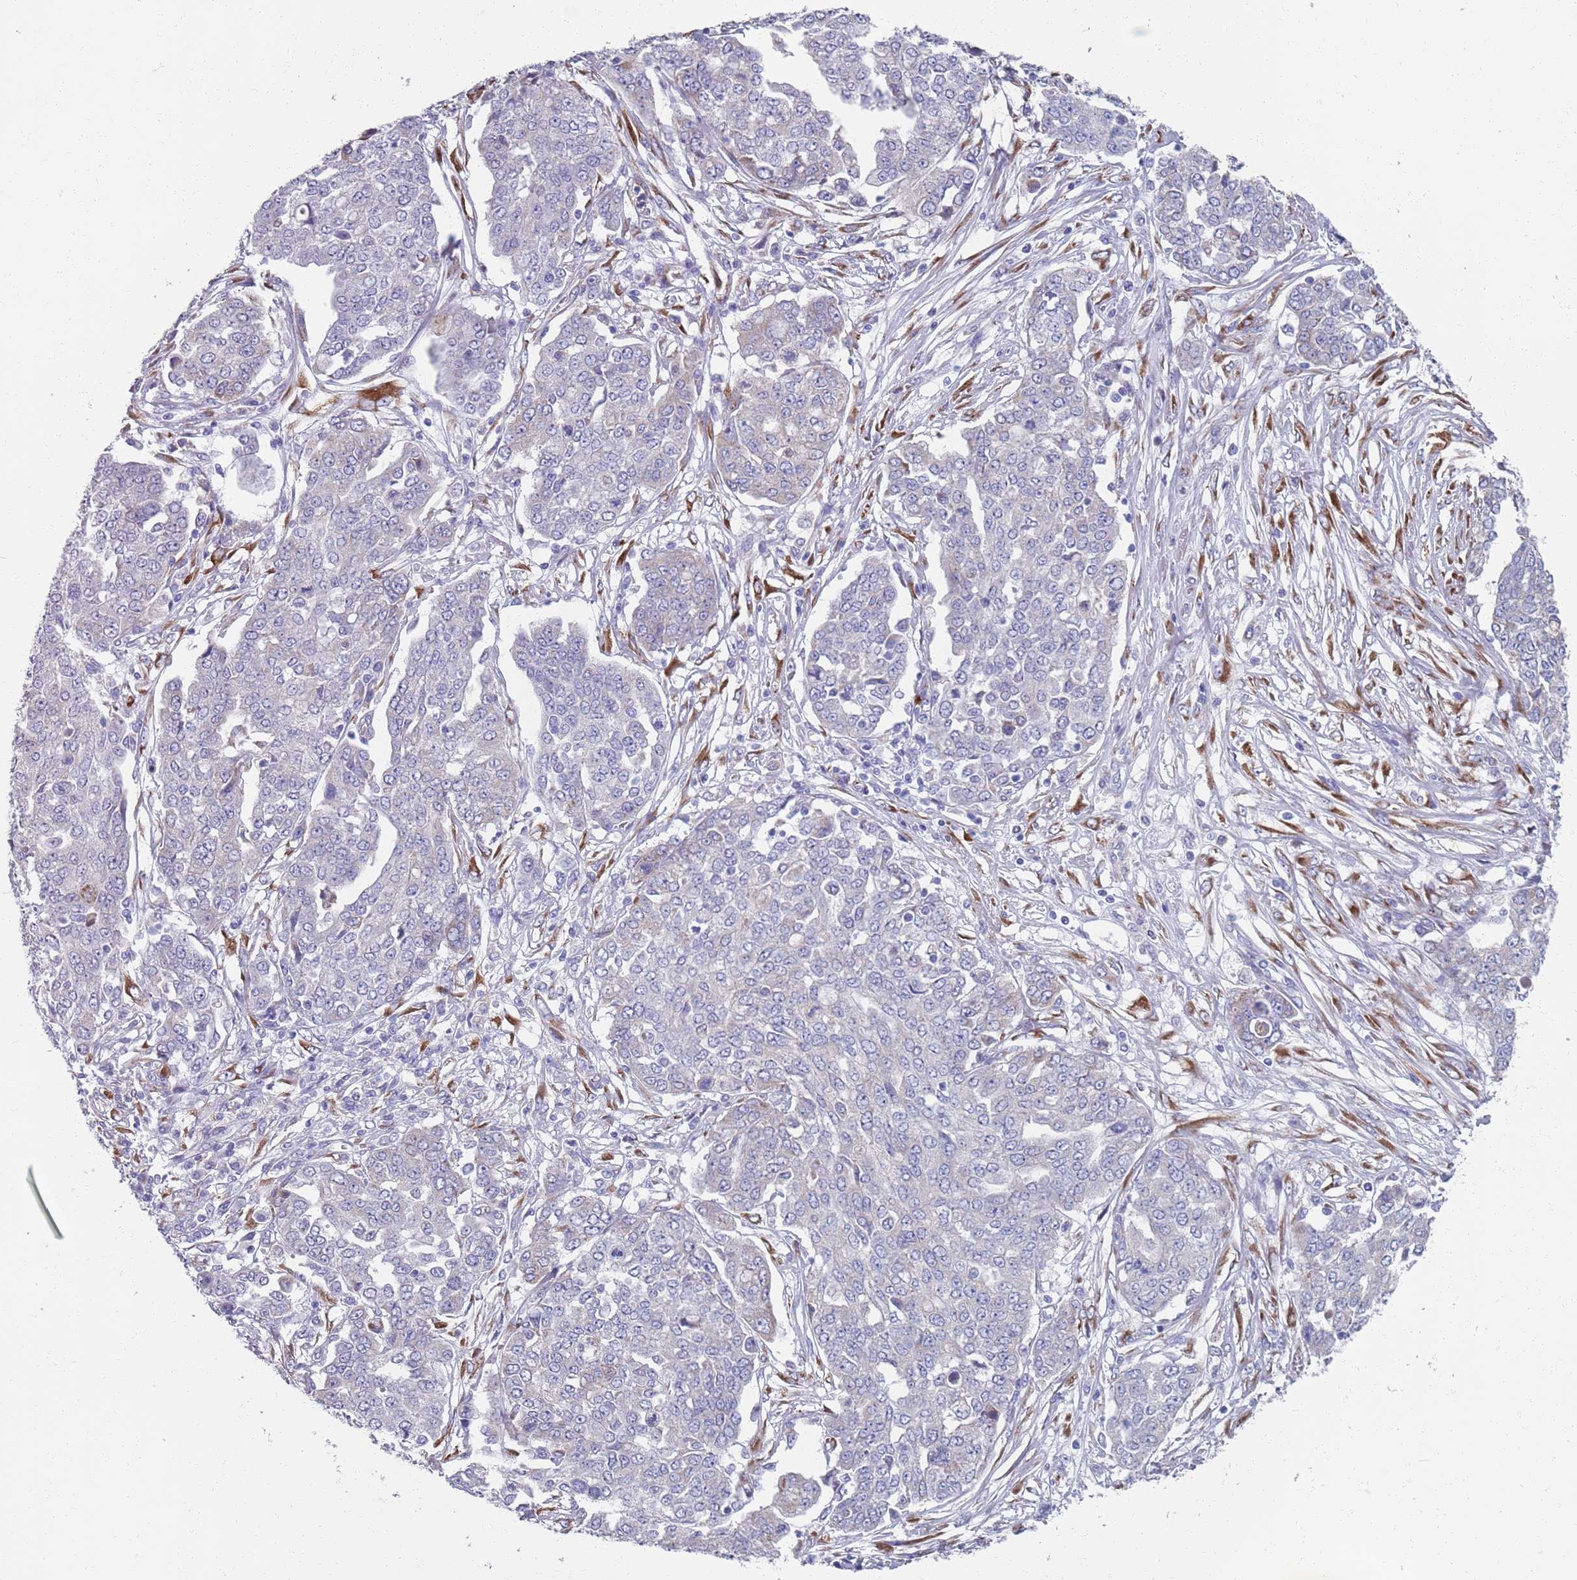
{"staining": {"intensity": "negative", "quantity": "none", "location": "none"}, "tissue": "ovarian cancer", "cell_type": "Tumor cells", "image_type": "cancer", "snomed": [{"axis": "morphology", "description": "Cystadenocarcinoma, serous, NOS"}, {"axis": "topography", "description": "Soft tissue"}, {"axis": "topography", "description": "Ovary"}], "caption": "The histopathology image reveals no staining of tumor cells in ovarian cancer. (DAB immunohistochemistry with hematoxylin counter stain).", "gene": "PLOD1", "patient": {"sex": "female", "age": 57}}